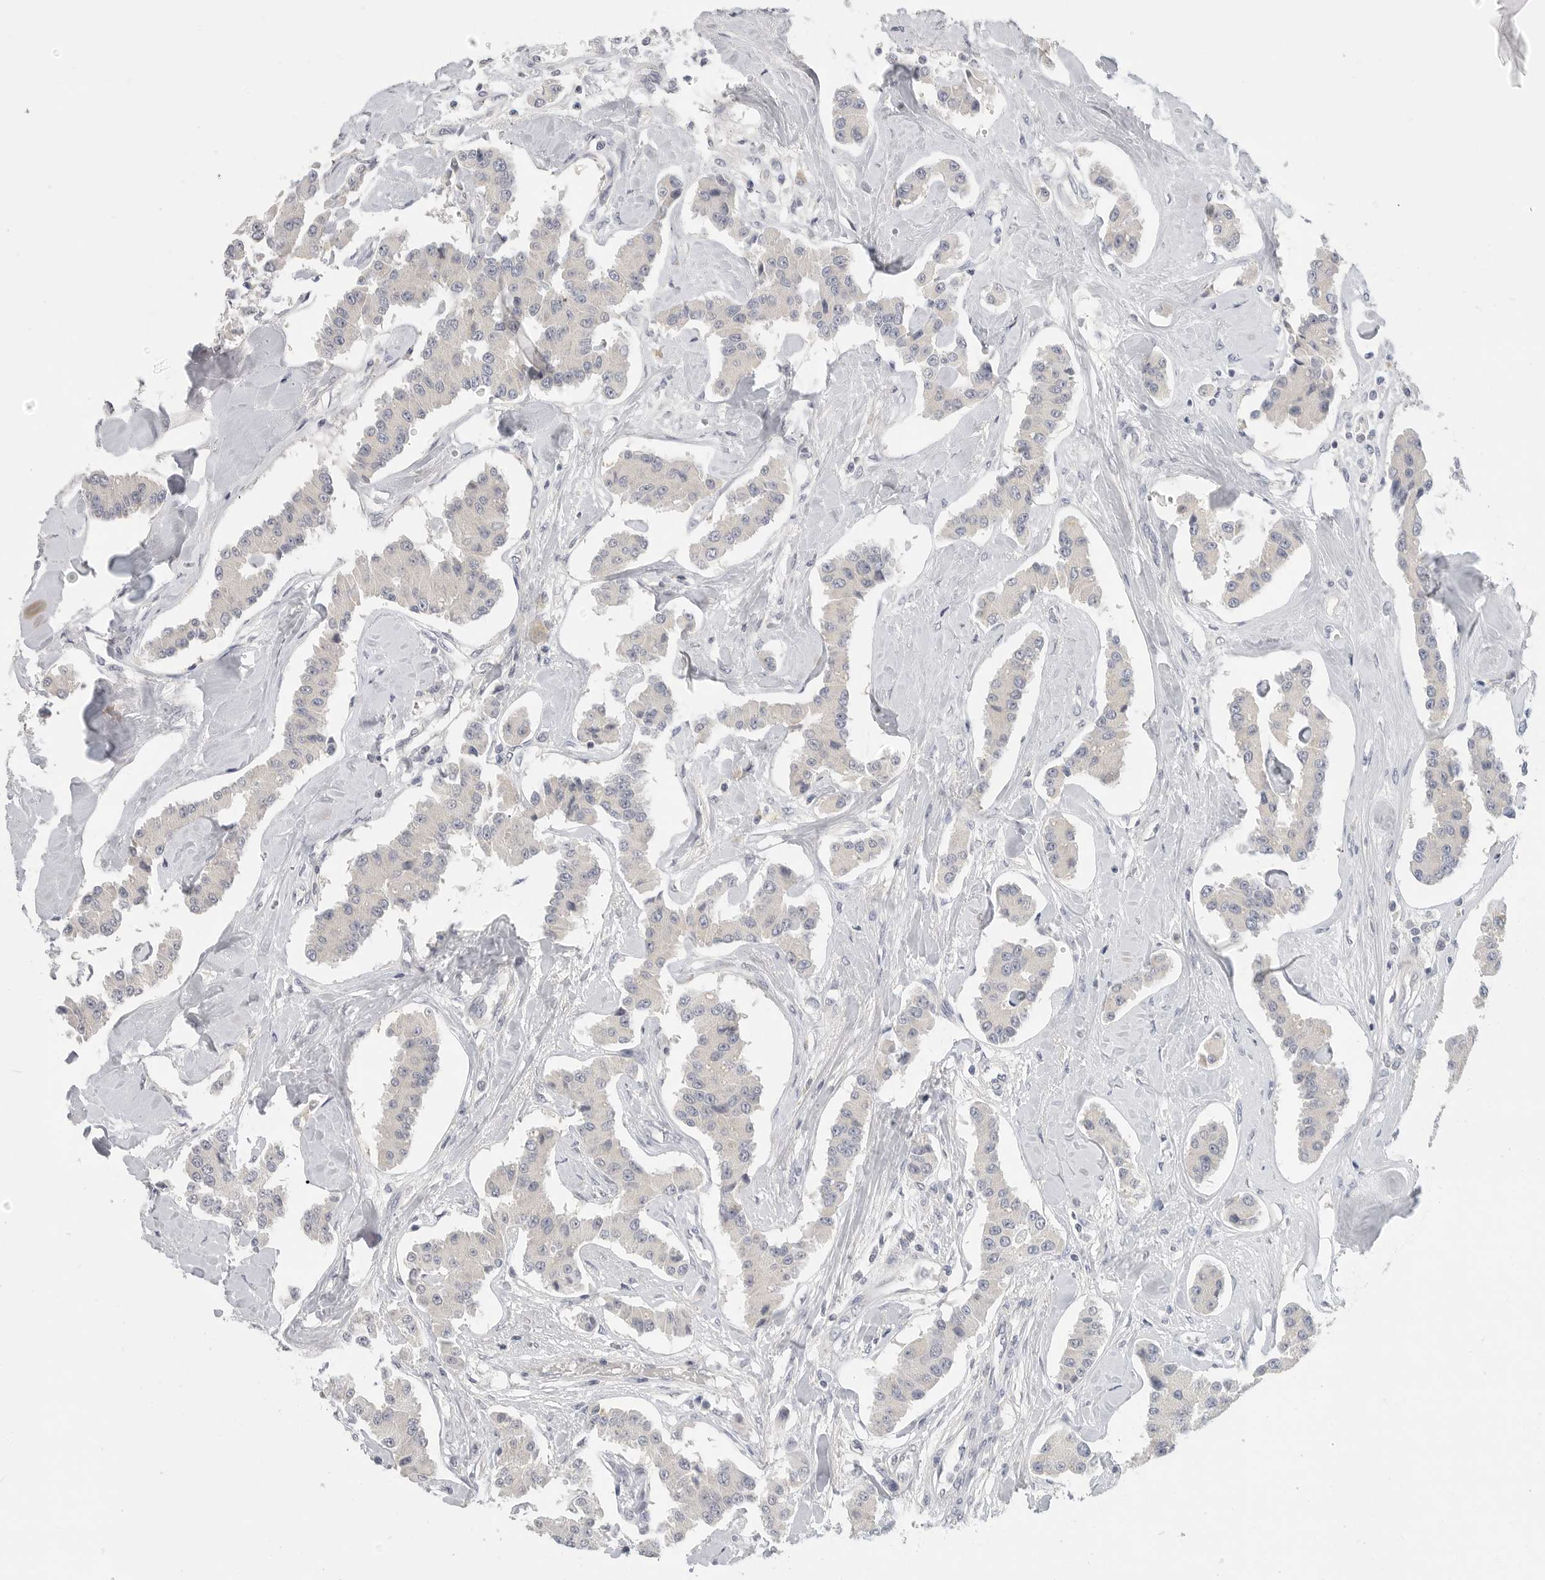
{"staining": {"intensity": "negative", "quantity": "none", "location": "none"}, "tissue": "carcinoid", "cell_type": "Tumor cells", "image_type": "cancer", "snomed": [{"axis": "morphology", "description": "Carcinoid, malignant, NOS"}, {"axis": "topography", "description": "Pancreas"}], "caption": "The immunohistochemistry micrograph has no significant positivity in tumor cells of carcinoid tissue.", "gene": "FBN2", "patient": {"sex": "male", "age": 41}}